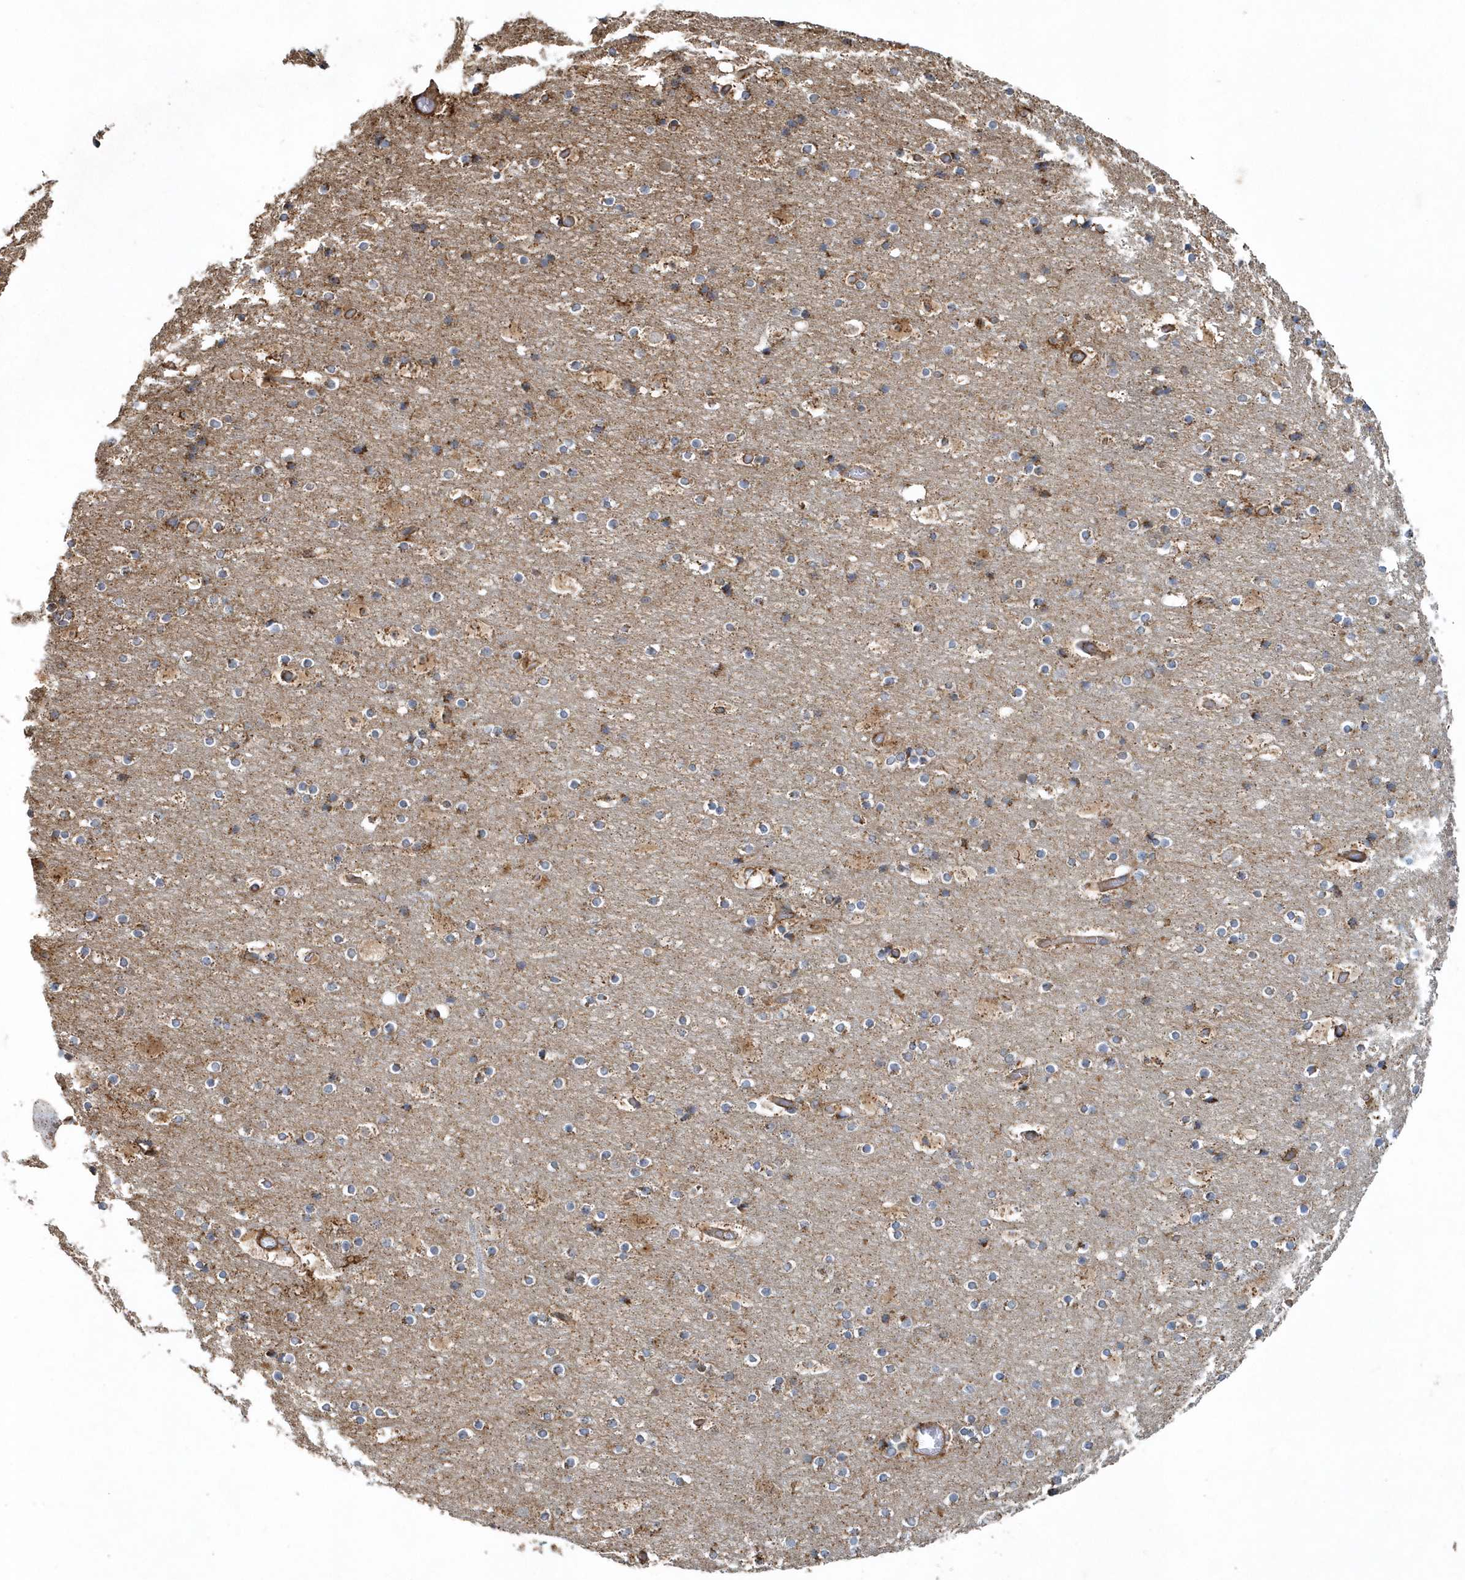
{"staining": {"intensity": "moderate", "quantity": ">75%", "location": "cytoplasmic/membranous"}, "tissue": "cerebral cortex", "cell_type": "Endothelial cells", "image_type": "normal", "snomed": [{"axis": "morphology", "description": "Normal tissue, NOS"}, {"axis": "topography", "description": "Cerebral cortex"}], "caption": "This micrograph reveals immunohistochemistry staining of unremarkable cerebral cortex, with medium moderate cytoplasmic/membranous expression in approximately >75% of endothelial cells.", "gene": "MMUT", "patient": {"sex": "male", "age": 57}}